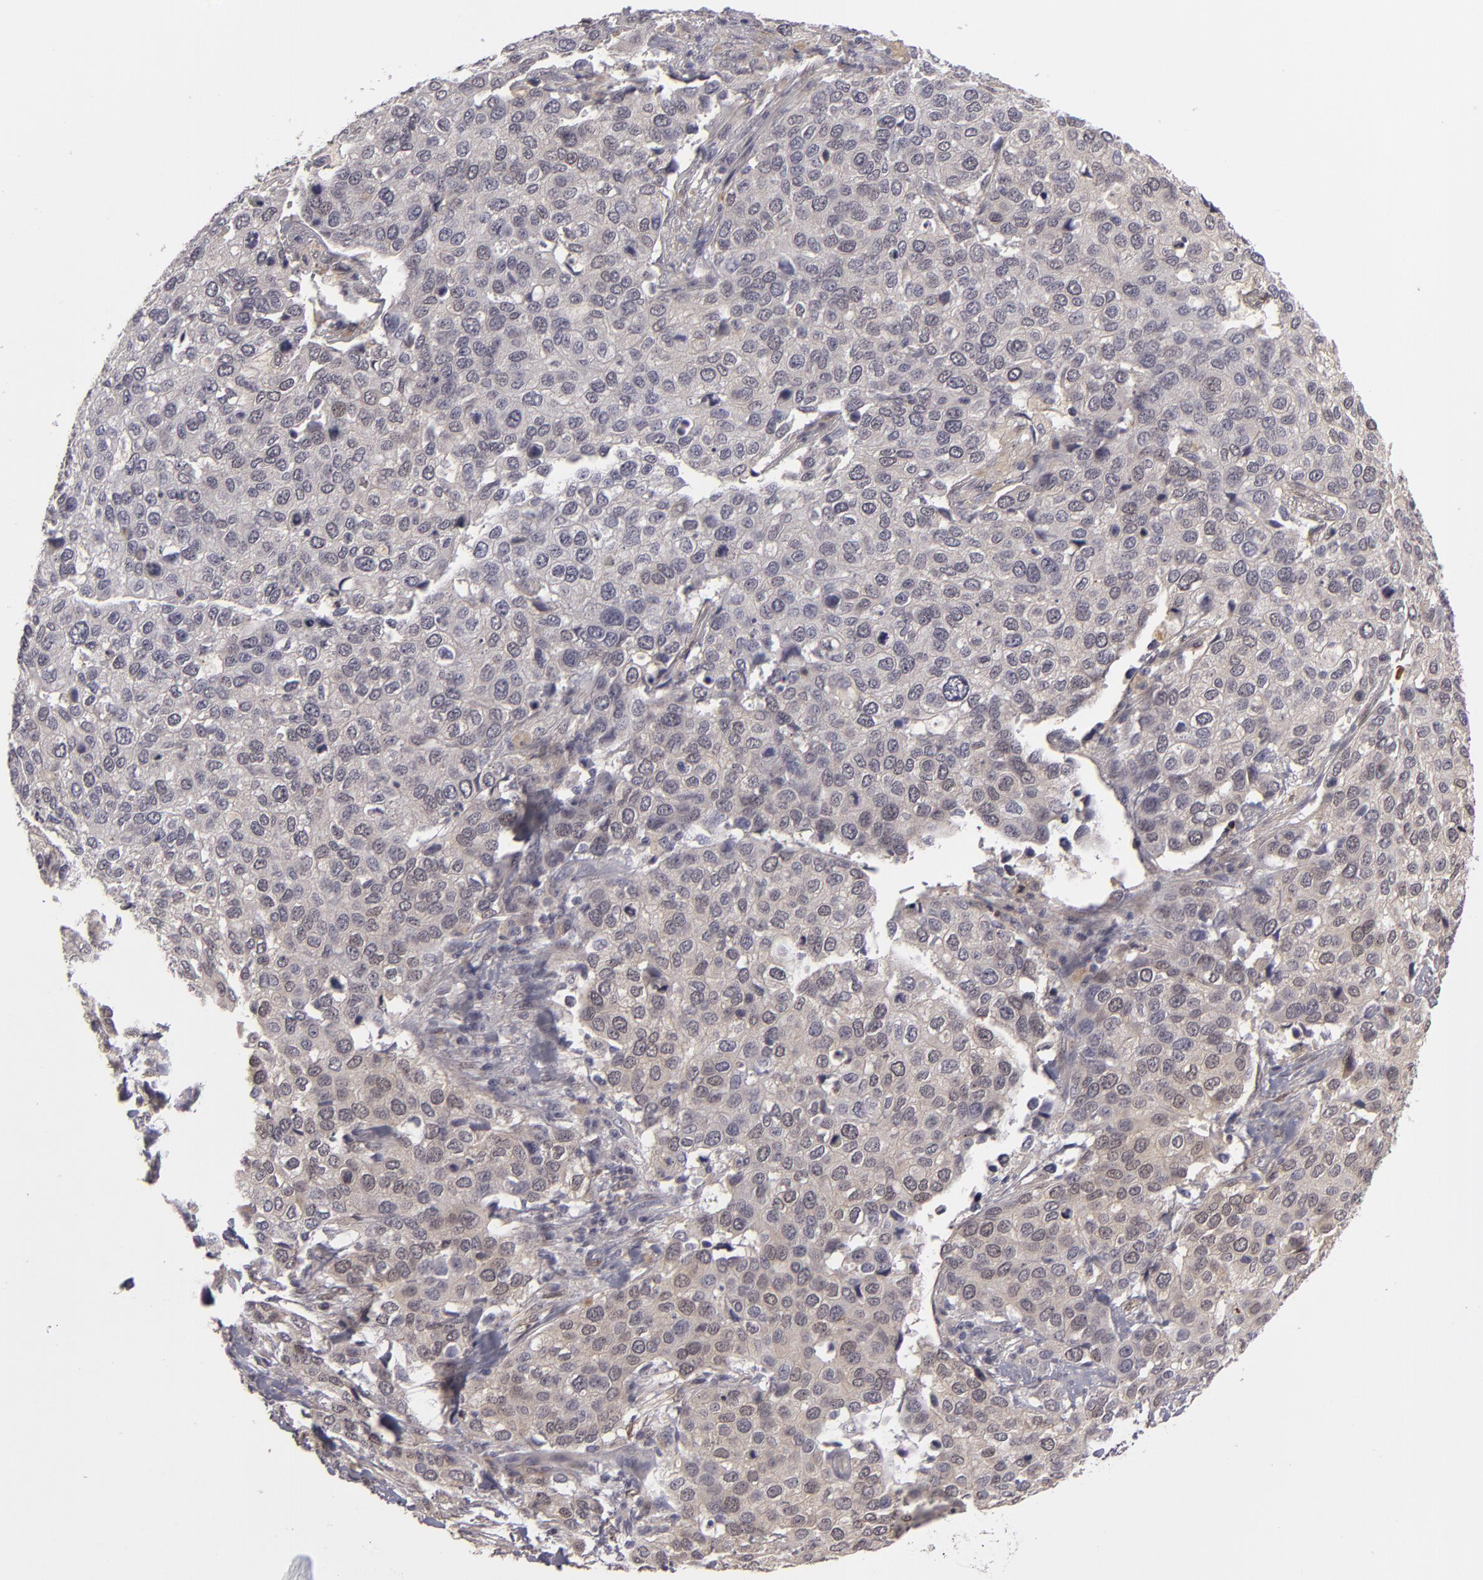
{"staining": {"intensity": "negative", "quantity": "none", "location": "none"}, "tissue": "cervical cancer", "cell_type": "Tumor cells", "image_type": "cancer", "snomed": [{"axis": "morphology", "description": "Squamous cell carcinoma, NOS"}, {"axis": "topography", "description": "Cervix"}], "caption": "This photomicrograph is of cervical squamous cell carcinoma stained with immunohistochemistry (IHC) to label a protein in brown with the nuclei are counter-stained blue. There is no positivity in tumor cells.", "gene": "EFS", "patient": {"sex": "female", "age": 54}}